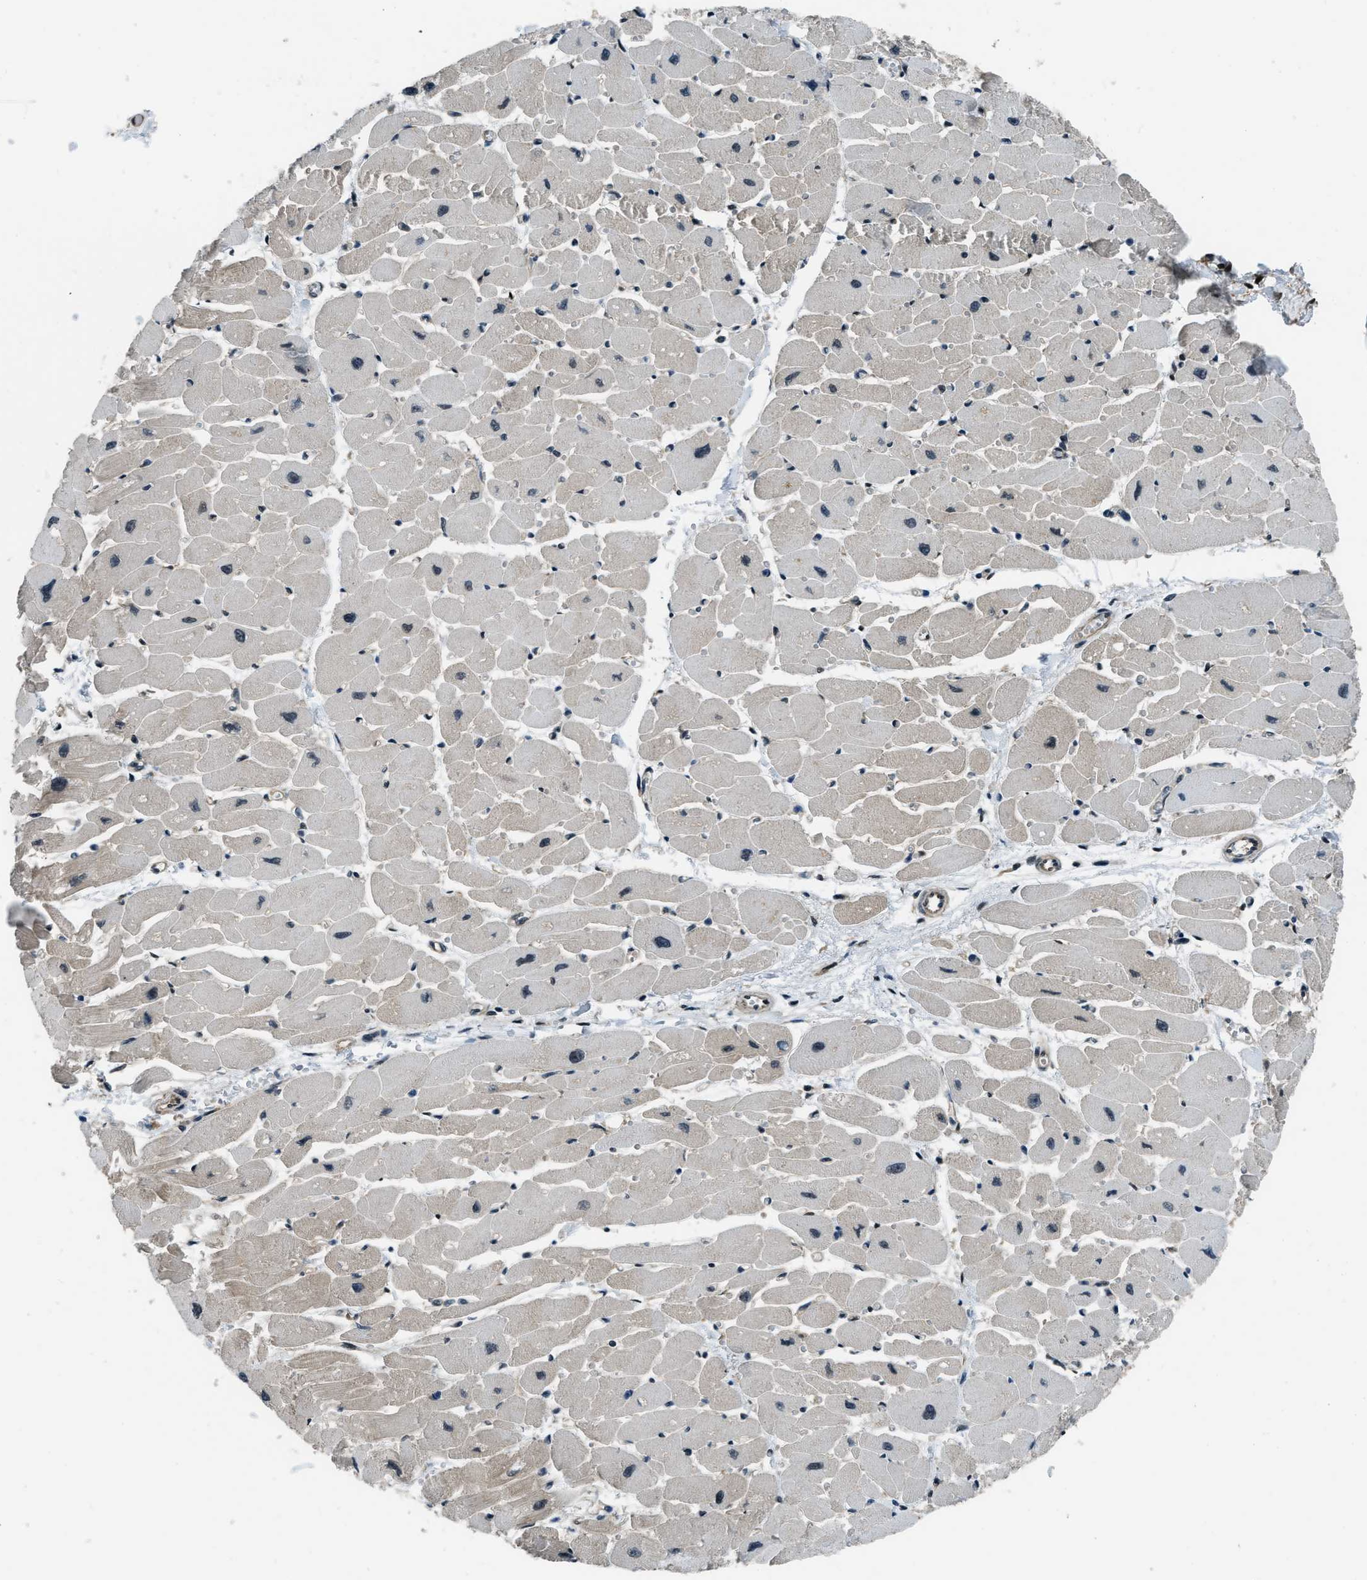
{"staining": {"intensity": "strong", "quantity": "25%-75%", "location": "cytoplasmic/membranous,nuclear"}, "tissue": "heart muscle", "cell_type": "Cardiomyocytes", "image_type": "normal", "snomed": [{"axis": "morphology", "description": "Normal tissue, NOS"}, {"axis": "topography", "description": "Heart"}], "caption": "Immunohistochemistry staining of unremarkable heart muscle, which reveals high levels of strong cytoplasmic/membranous,nuclear expression in about 25%-75% of cardiomyocytes indicating strong cytoplasmic/membranous,nuclear protein expression. The staining was performed using DAB (brown) for protein detection and nuclei were counterstained in hematoxylin (blue).", "gene": "NUDCD3", "patient": {"sex": "female", "age": 54}}